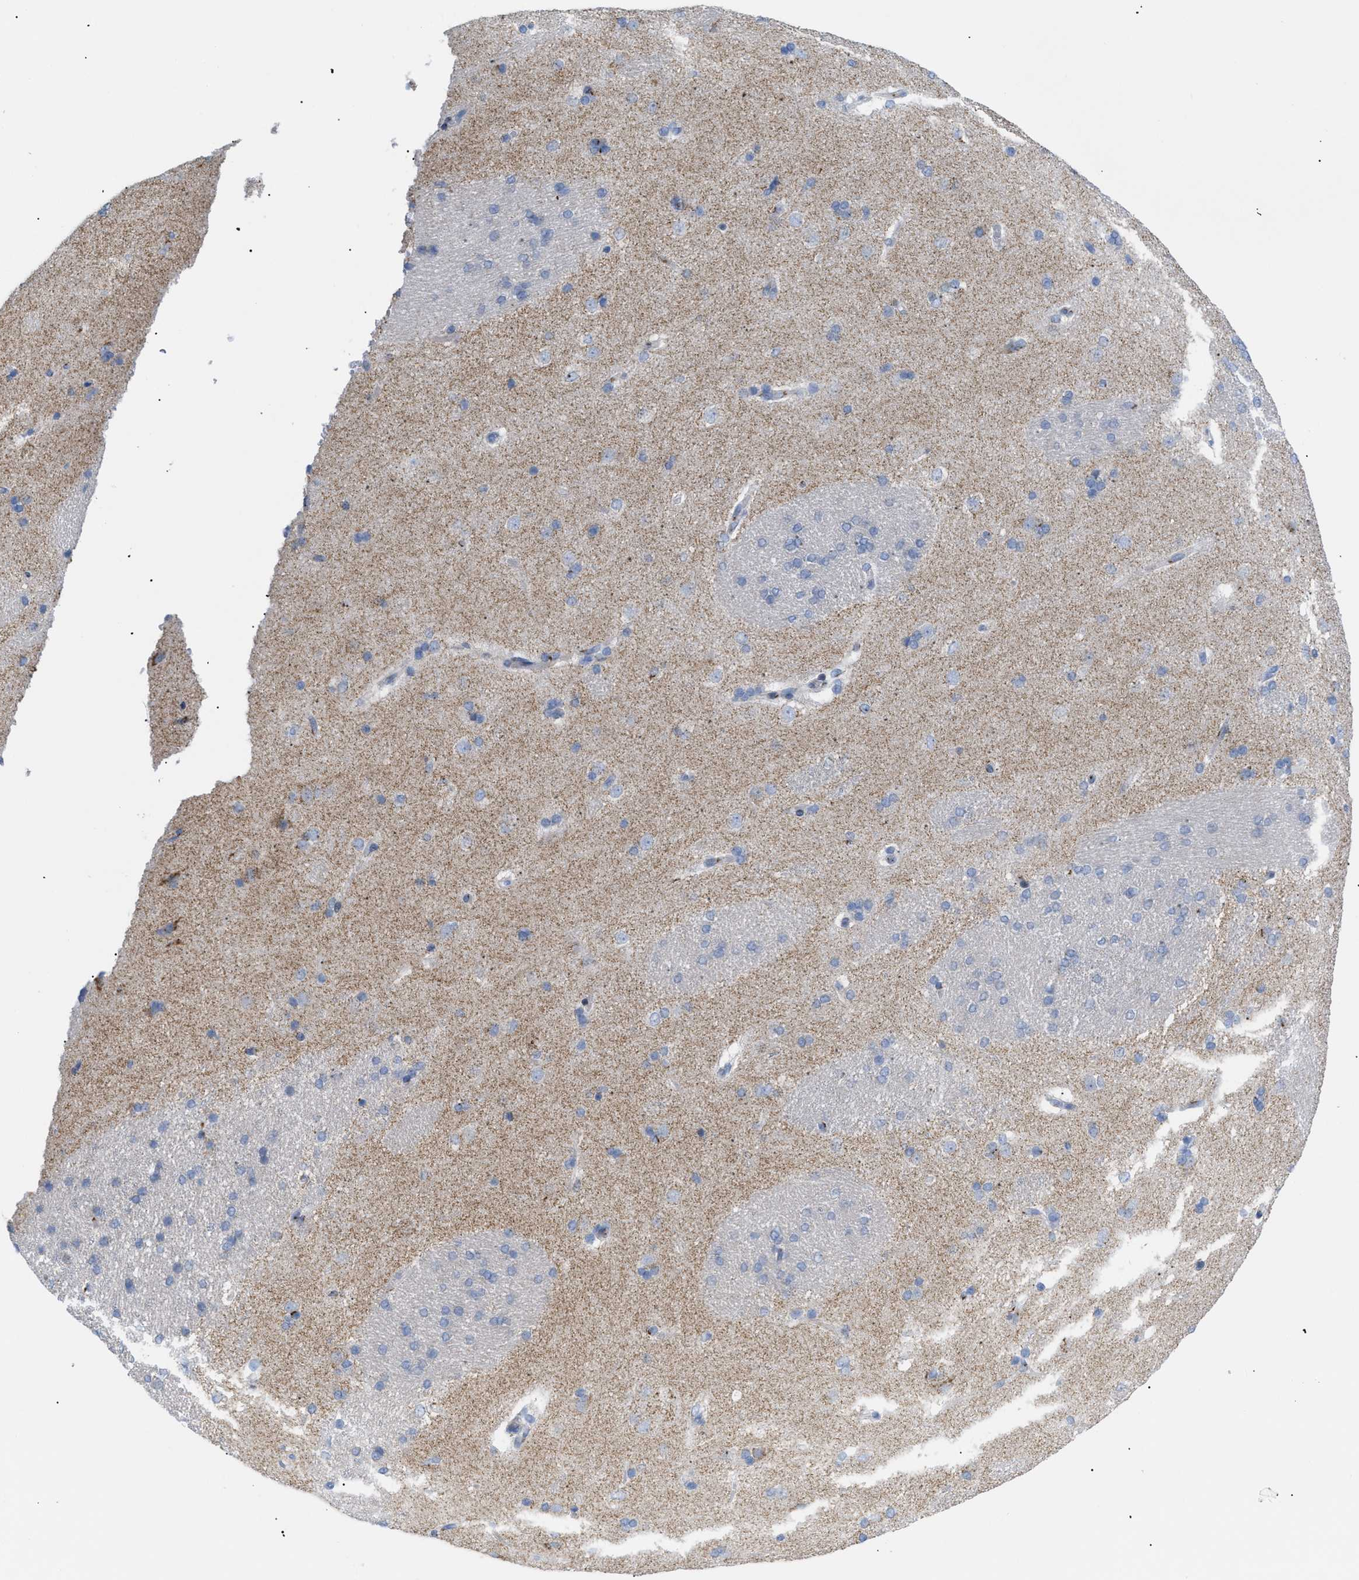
{"staining": {"intensity": "negative", "quantity": "none", "location": "none"}, "tissue": "caudate", "cell_type": "Glial cells", "image_type": "normal", "snomed": [{"axis": "morphology", "description": "Normal tissue, NOS"}, {"axis": "topography", "description": "Lateral ventricle wall"}], "caption": "There is no significant expression in glial cells of caudate. (Brightfield microscopy of DAB (3,3'-diaminobenzidine) IHC at high magnification).", "gene": "TMEM17", "patient": {"sex": "female", "age": 19}}